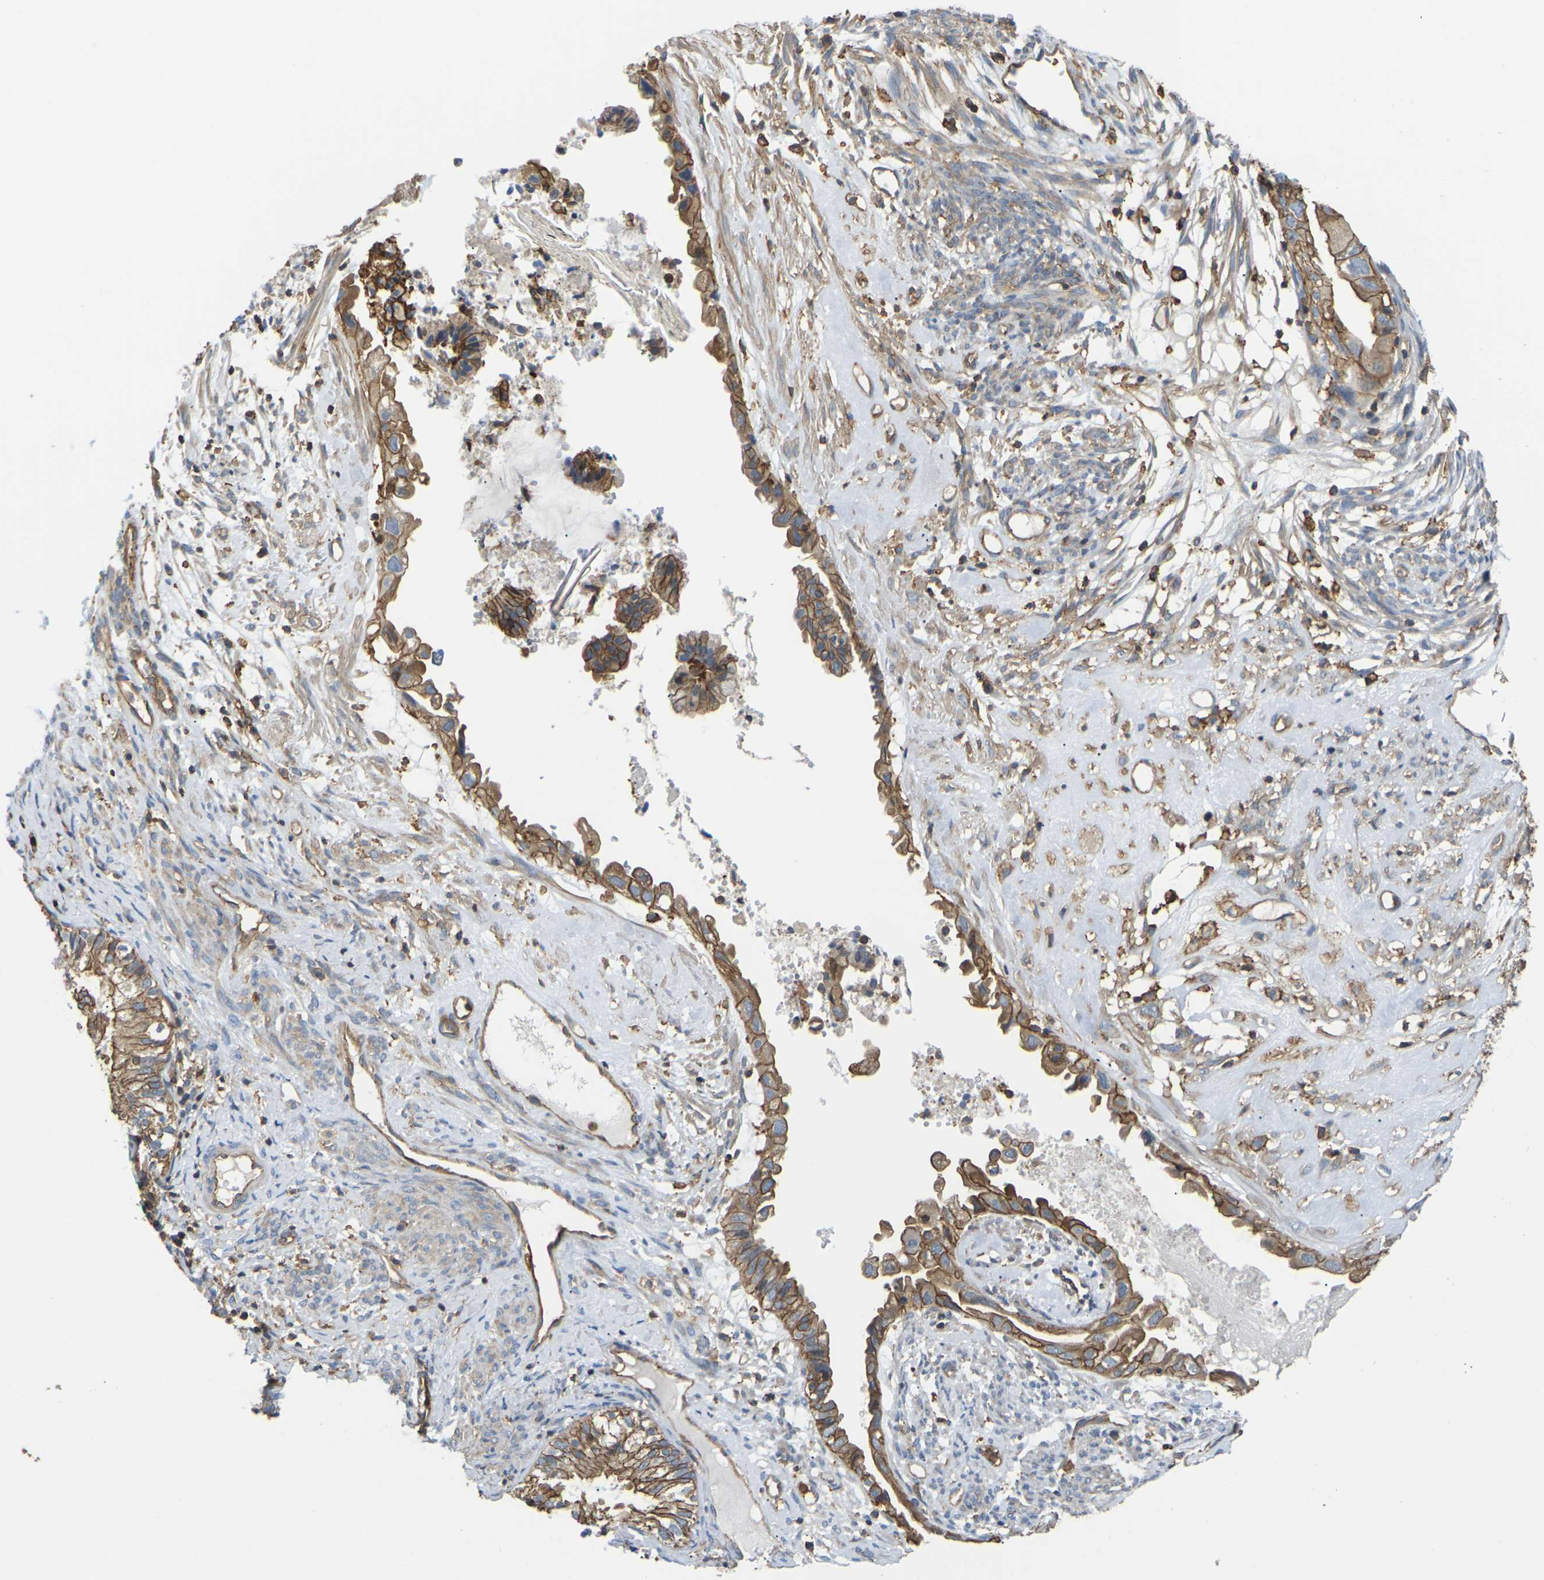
{"staining": {"intensity": "moderate", "quantity": ">75%", "location": "cytoplasmic/membranous"}, "tissue": "cervical cancer", "cell_type": "Tumor cells", "image_type": "cancer", "snomed": [{"axis": "morphology", "description": "Normal tissue, NOS"}, {"axis": "morphology", "description": "Adenocarcinoma, NOS"}, {"axis": "topography", "description": "Cervix"}, {"axis": "topography", "description": "Endometrium"}], "caption": "Immunohistochemistry of human cervical cancer exhibits medium levels of moderate cytoplasmic/membranous staining in about >75% of tumor cells.", "gene": "IQGAP1", "patient": {"sex": "female", "age": 86}}